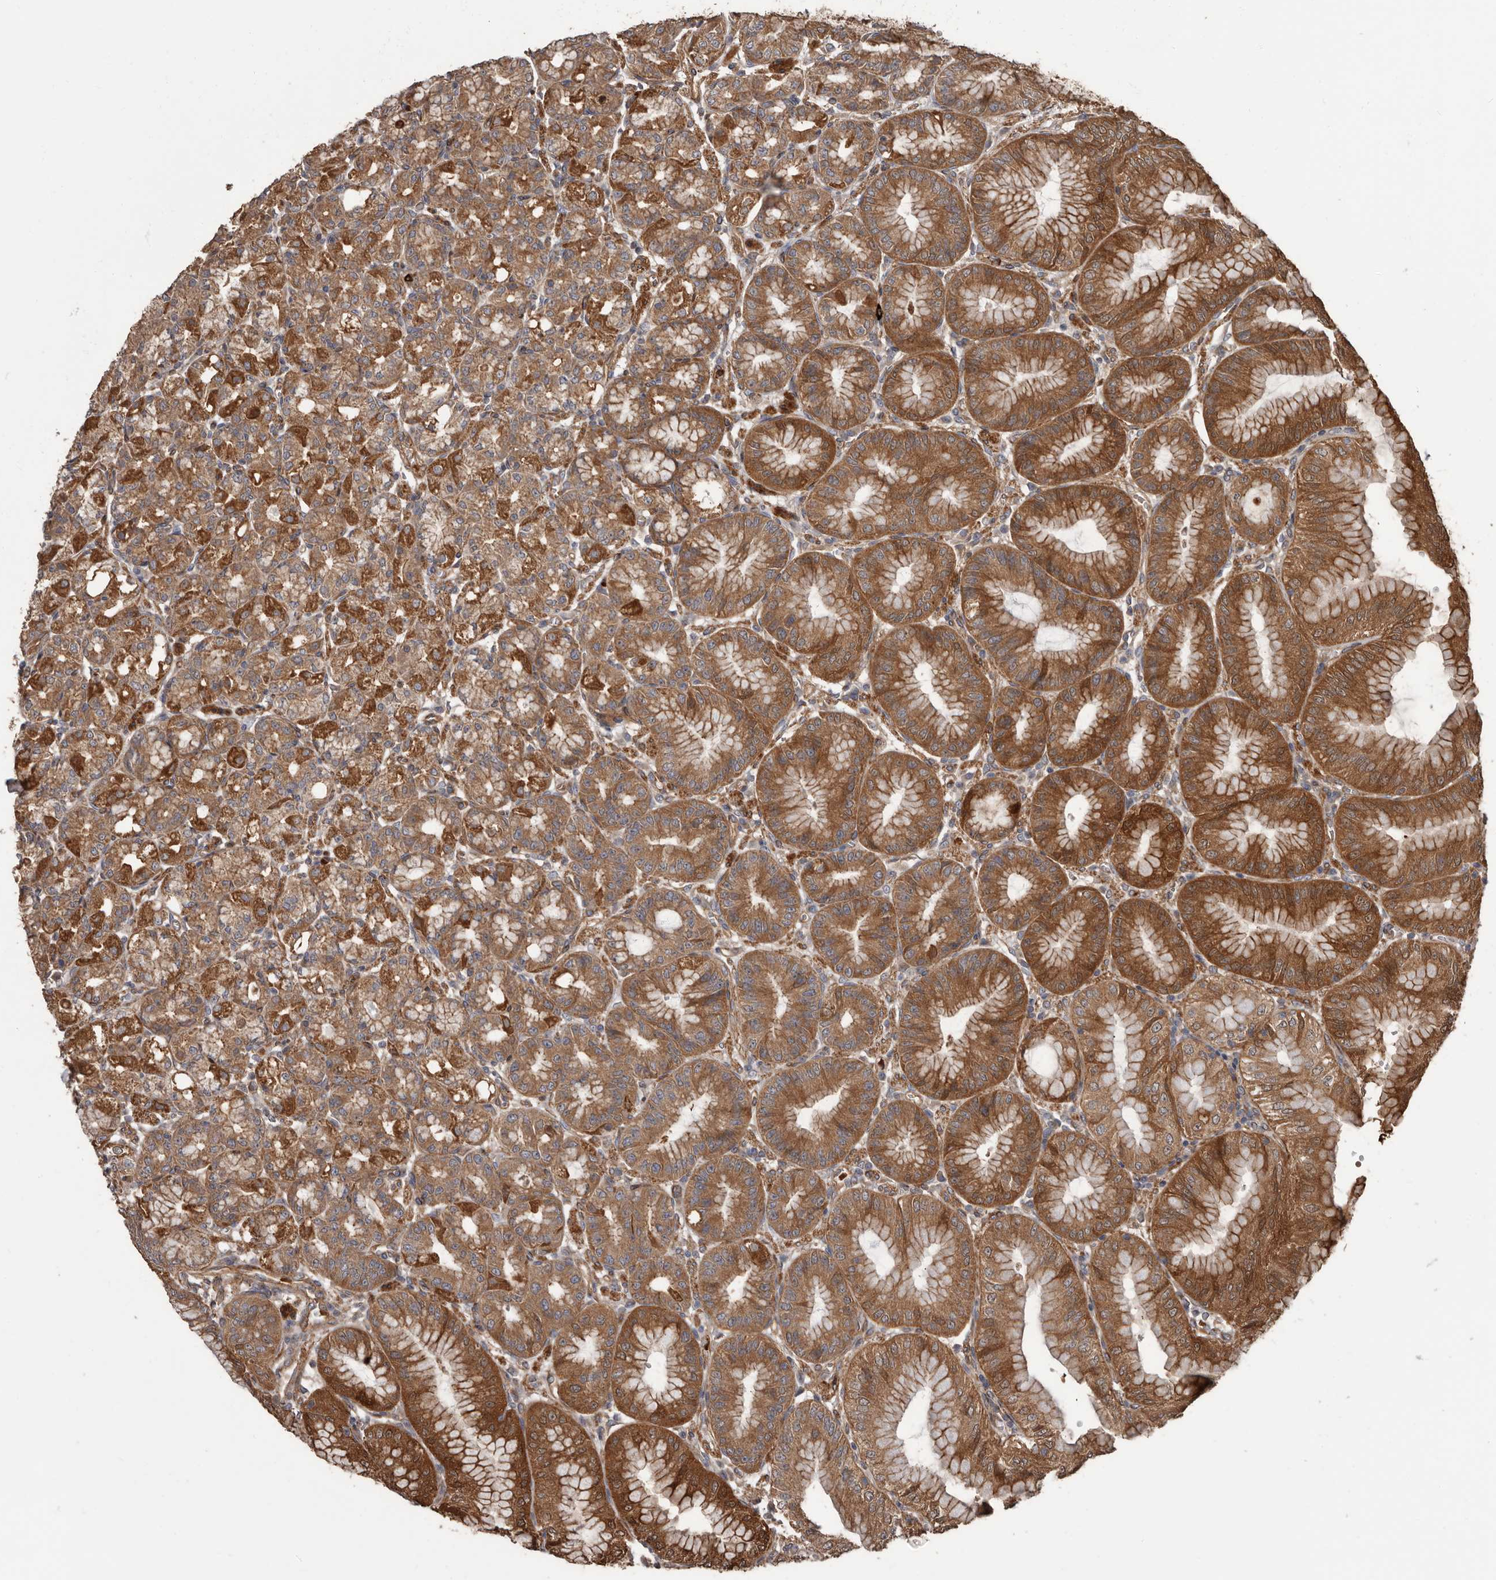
{"staining": {"intensity": "strong", "quantity": ">75%", "location": "cytoplasmic/membranous"}, "tissue": "stomach", "cell_type": "Glandular cells", "image_type": "normal", "snomed": [{"axis": "morphology", "description": "Normal tissue, NOS"}, {"axis": "topography", "description": "Stomach, lower"}], "caption": "Immunohistochemistry (IHC) image of unremarkable stomach: human stomach stained using IHC exhibits high levels of strong protein expression localized specifically in the cytoplasmic/membranous of glandular cells, appearing as a cytoplasmic/membranous brown color.", "gene": "ARHGEF5", "patient": {"sex": "male", "age": 71}}